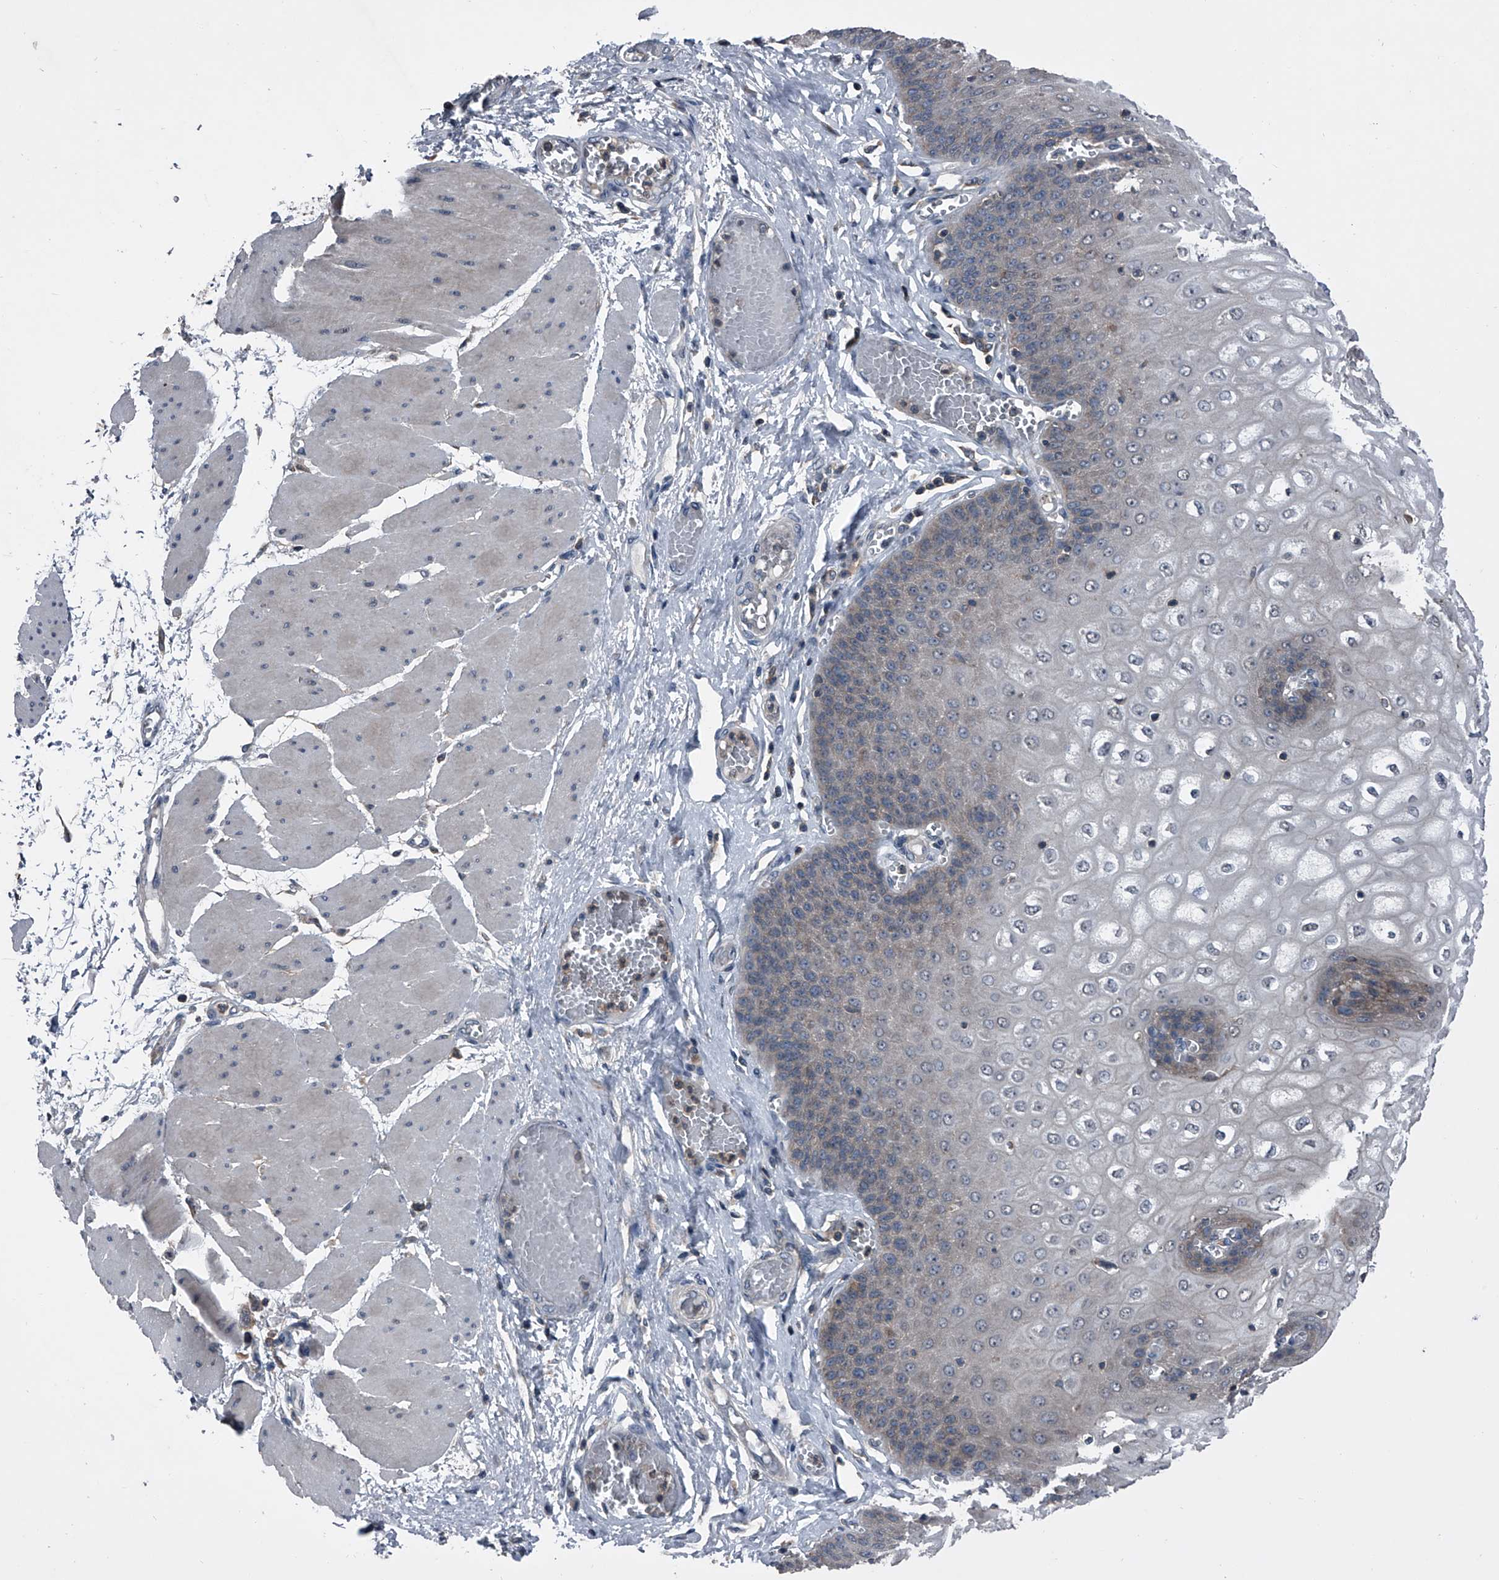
{"staining": {"intensity": "negative", "quantity": "none", "location": "none"}, "tissue": "esophagus", "cell_type": "Squamous epithelial cells", "image_type": "normal", "snomed": [{"axis": "morphology", "description": "Normal tissue, NOS"}, {"axis": "topography", "description": "Esophagus"}], "caption": "This photomicrograph is of benign esophagus stained with IHC to label a protein in brown with the nuclei are counter-stained blue. There is no positivity in squamous epithelial cells.", "gene": "PIP5K1A", "patient": {"sex": "male", "age": 60}}